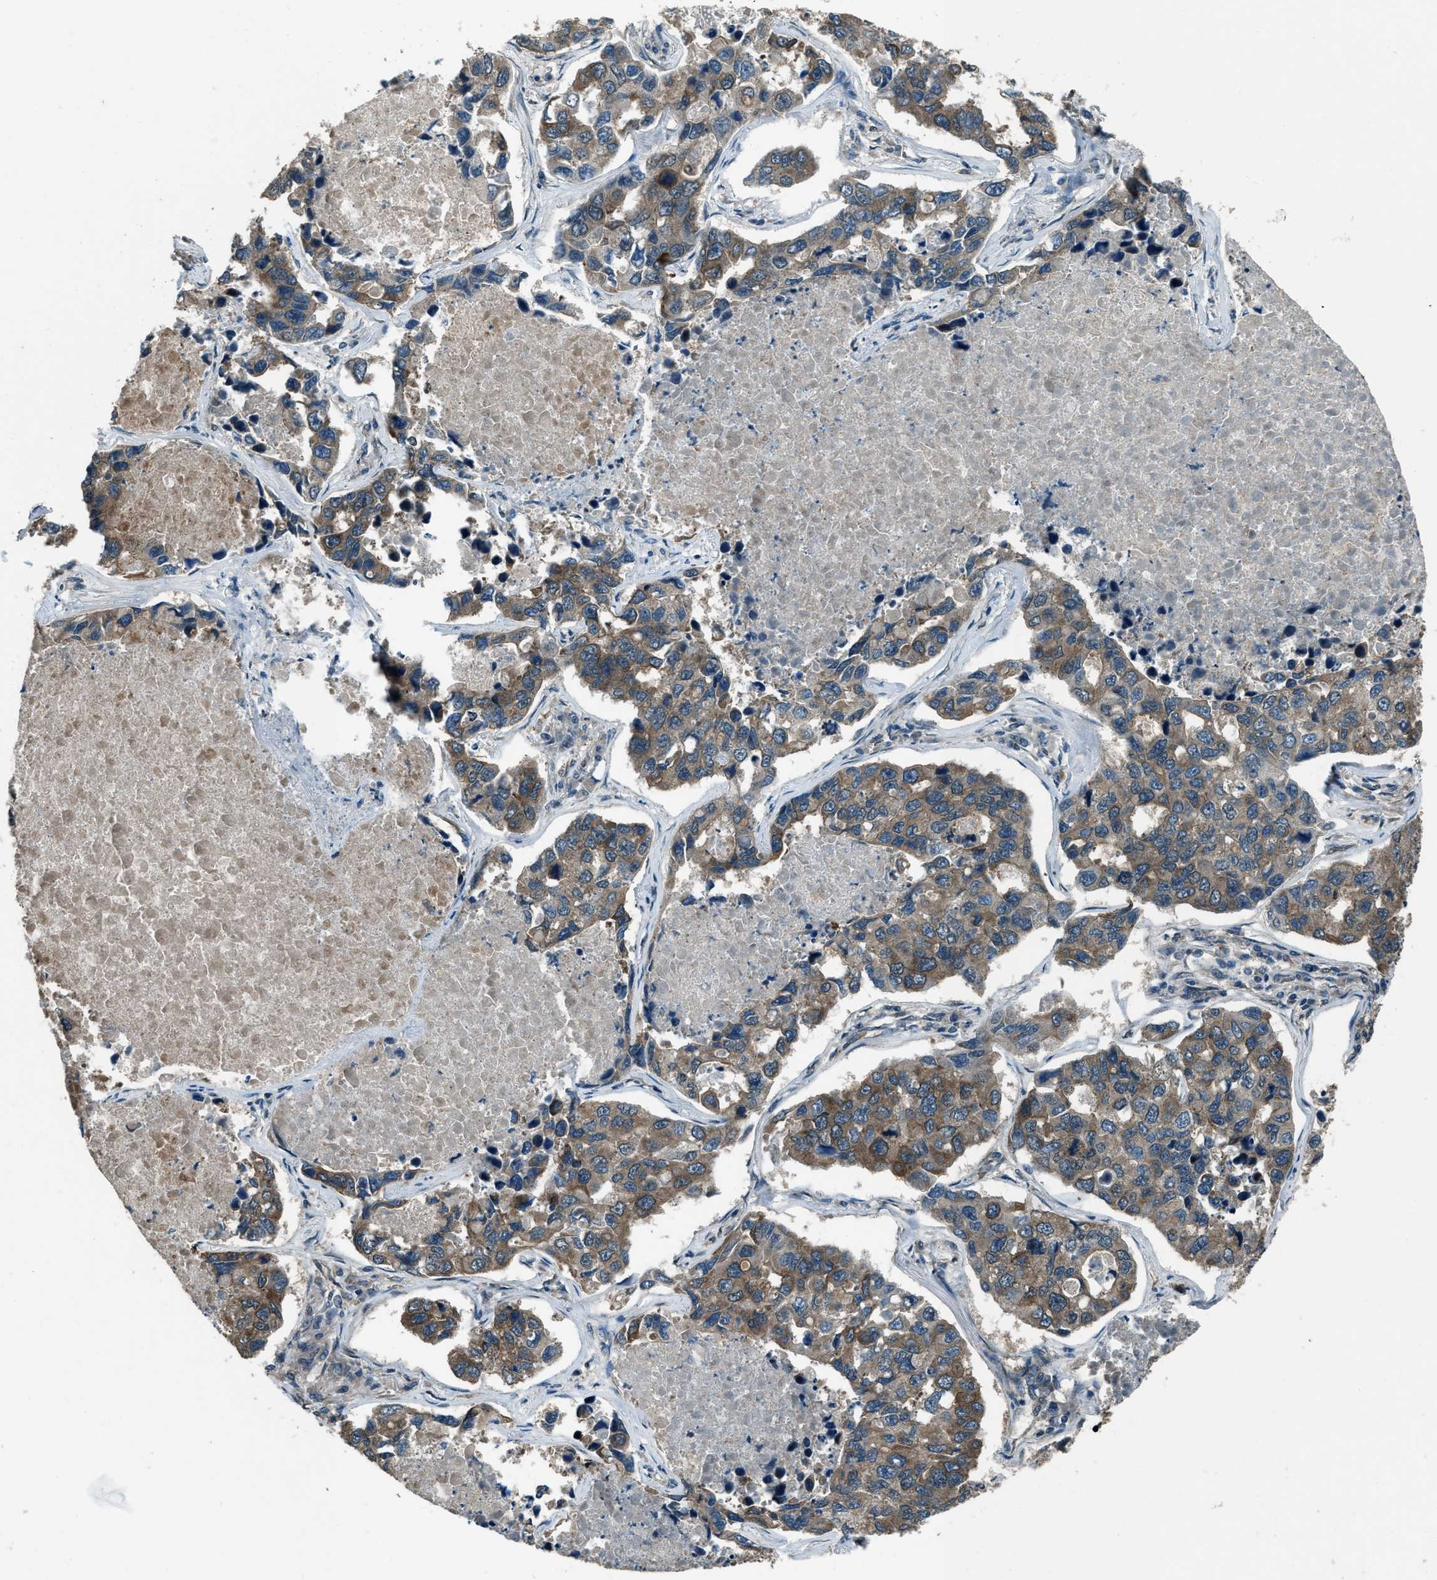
{"staining": {"intensity": "moderate", "quantity": ">75%", "location": "cytoplasmic/membranous"}, "tissue": "lung cancer", "cell_type": "Tumor cells", "image_type": "cancer", "snomed": [{"axis": "morphology", "description": "Adenocarcinoma, NOS"}, {"axis": "topography", "description": "Lung"}], "caption": "Brown immunohistochemical staining in human lung cancer (adenocarcinoma) shows moderate cytoplasmic/membranous positivity in approximately >75% of tumor cells.", "gene": "SVIL", "patient": {"sex": "male", "age": 64}}